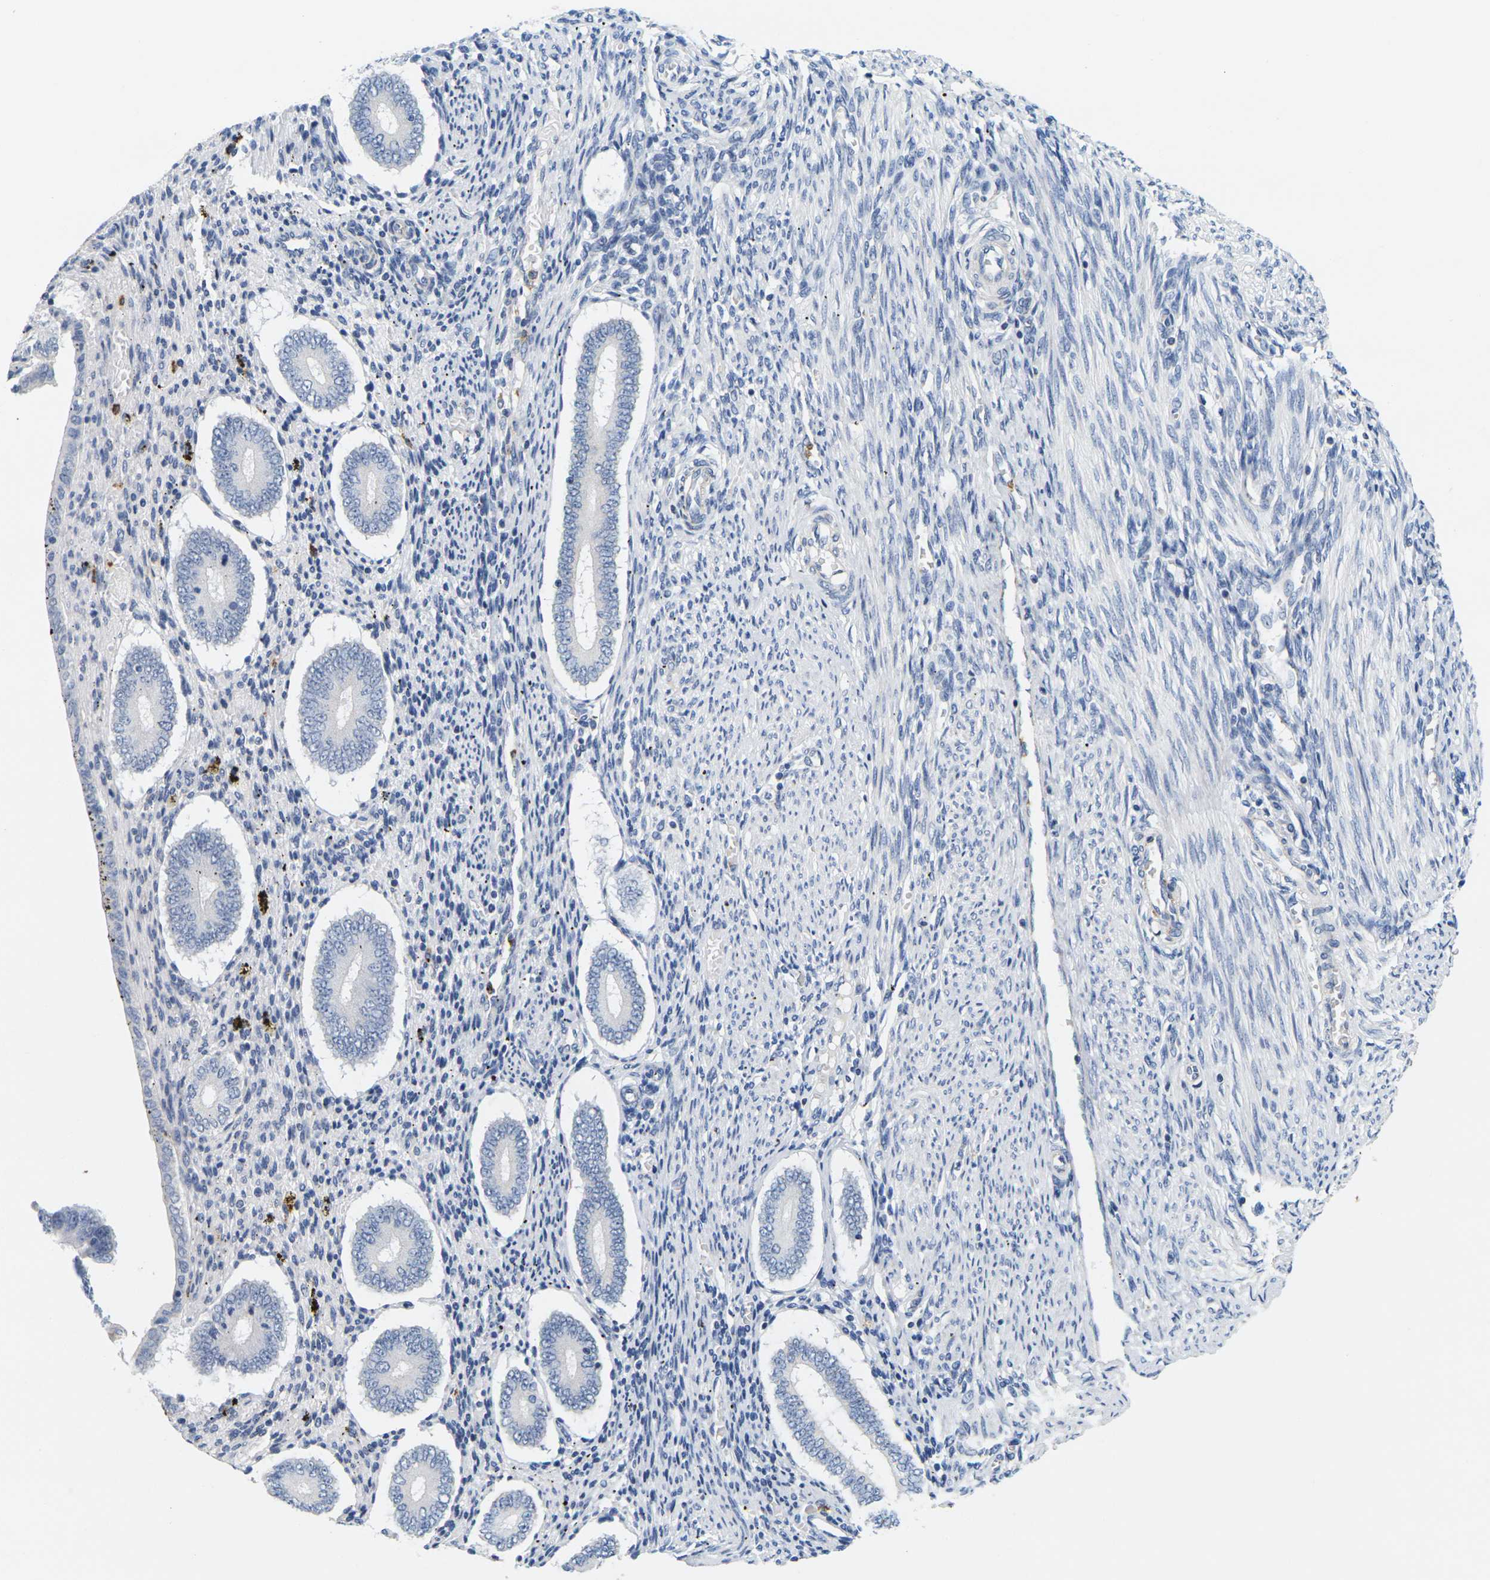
{"staining": {"intensity": "negative", "quantity": "none", "location": "none"}, "tissue": "endometrium", "cell_type": "Cells in endometrial stroma", "image_type": "normal", "snomed": [{"axis": "morphology", "description": "Normal tissue, NOS"}, {"axis": "topography", "description": "Endometrium"}], "caption": "DAB immunohistochemical staining of normal human endometrium demonstrates no significant expression in cells in endometrial stroma. (DAB (3,3'-diaminobenzidine) immunohistochemistry with hematoxylin counter stain).", "gene": "KLK5", "patient": {"sex": "female", "age": 42}}